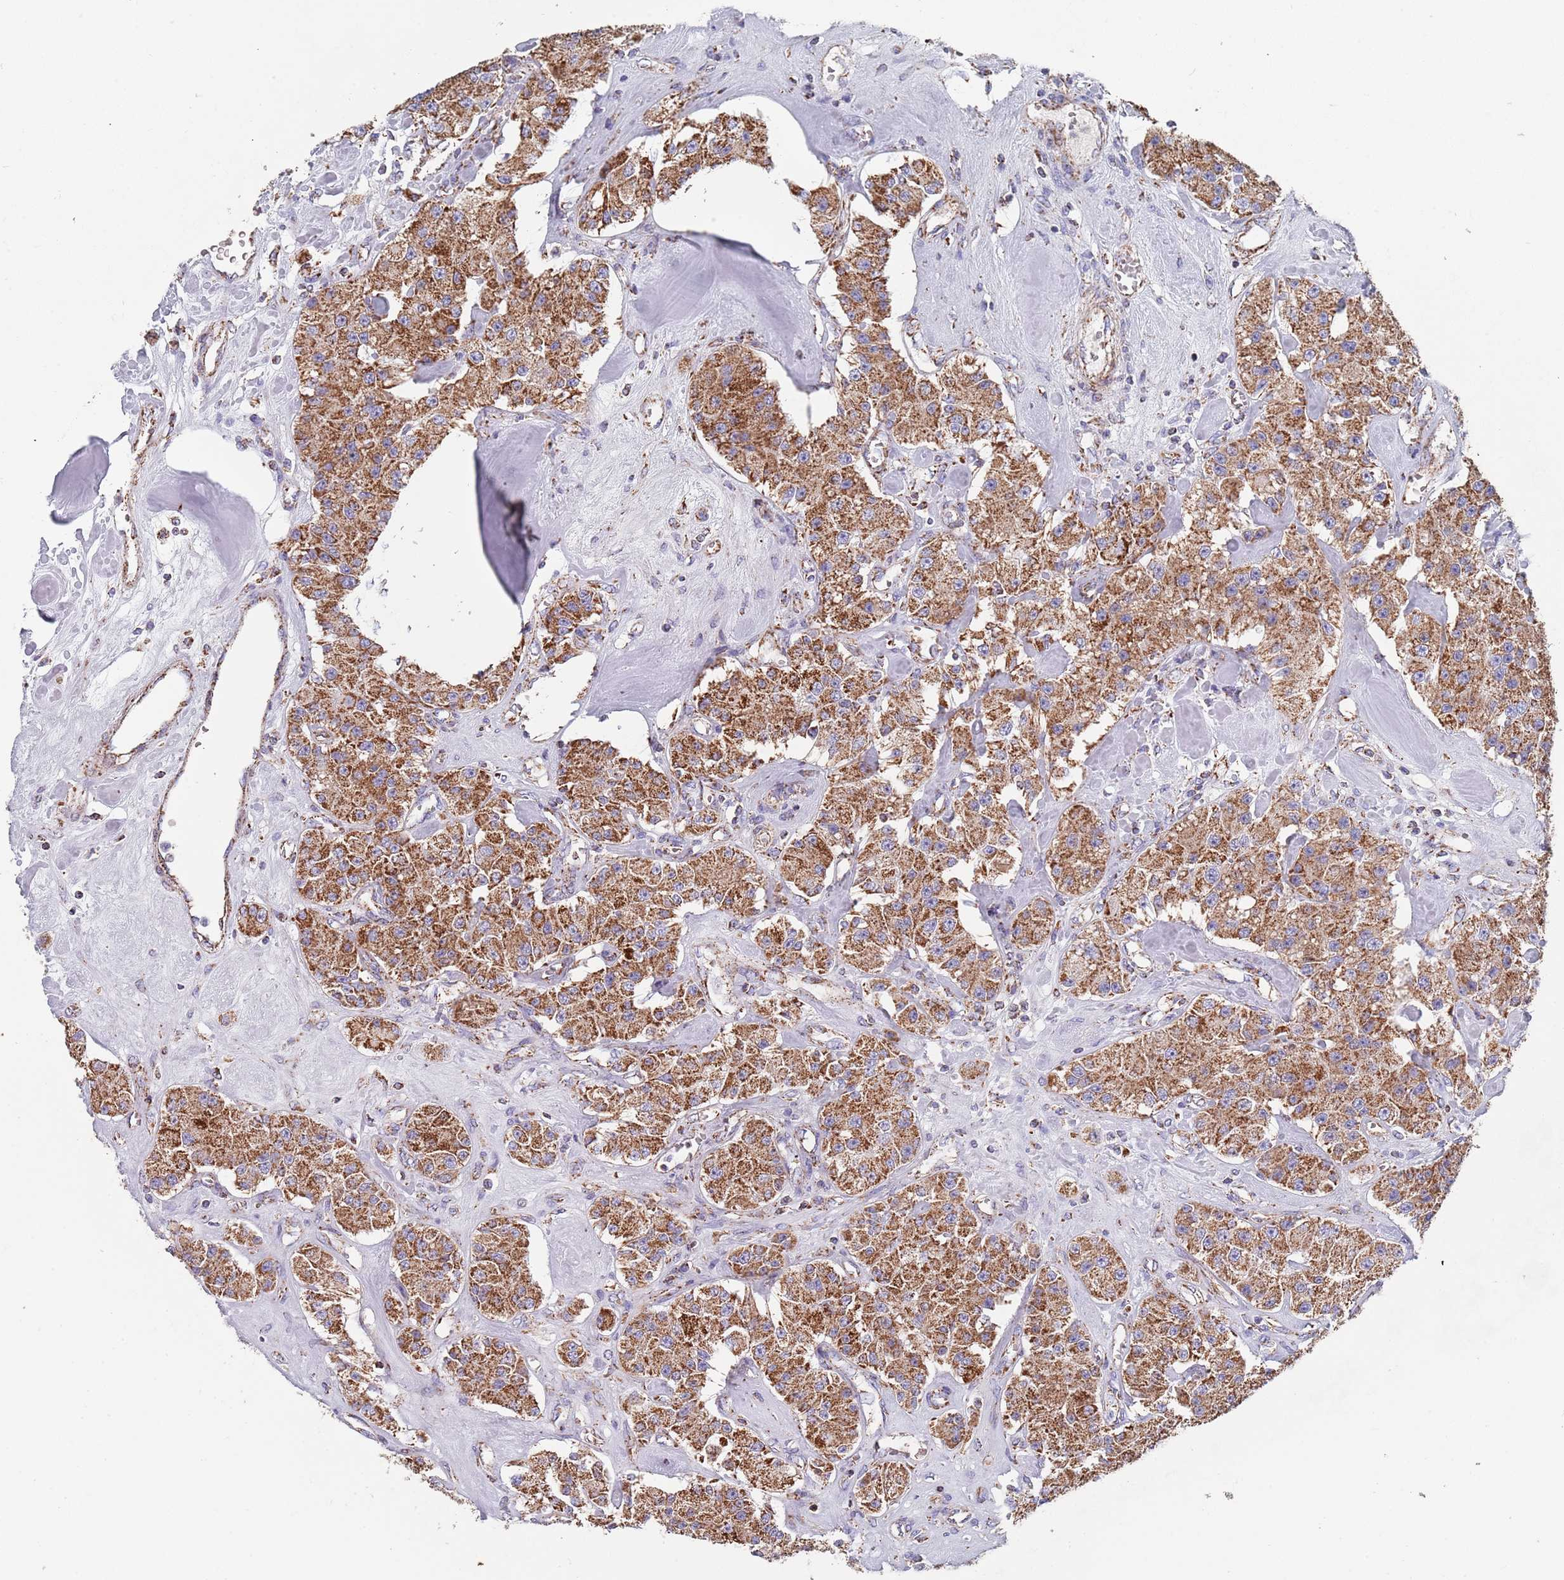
{"staining": {"intensity": "strong", "quantity": ">75%", "location": "cytoplasmic/membranous"}, "tissue": "carcinoid", "cell_type": "Tumor cells", "image_type": "cancer", "snomed": [{"axis": "morphology", "description": "Carcinoid, malignant, NOS"}, {"axis": "topography", "description": "Pancreas"}], "caption": "Immunohistochemical staining of human carcinoid demonstrates strong cytoplasmic/membranous protein expression in approximately >75% of tumor cells.", "gene": "PGP", "patient": {"sex": "male", "age": 41}}